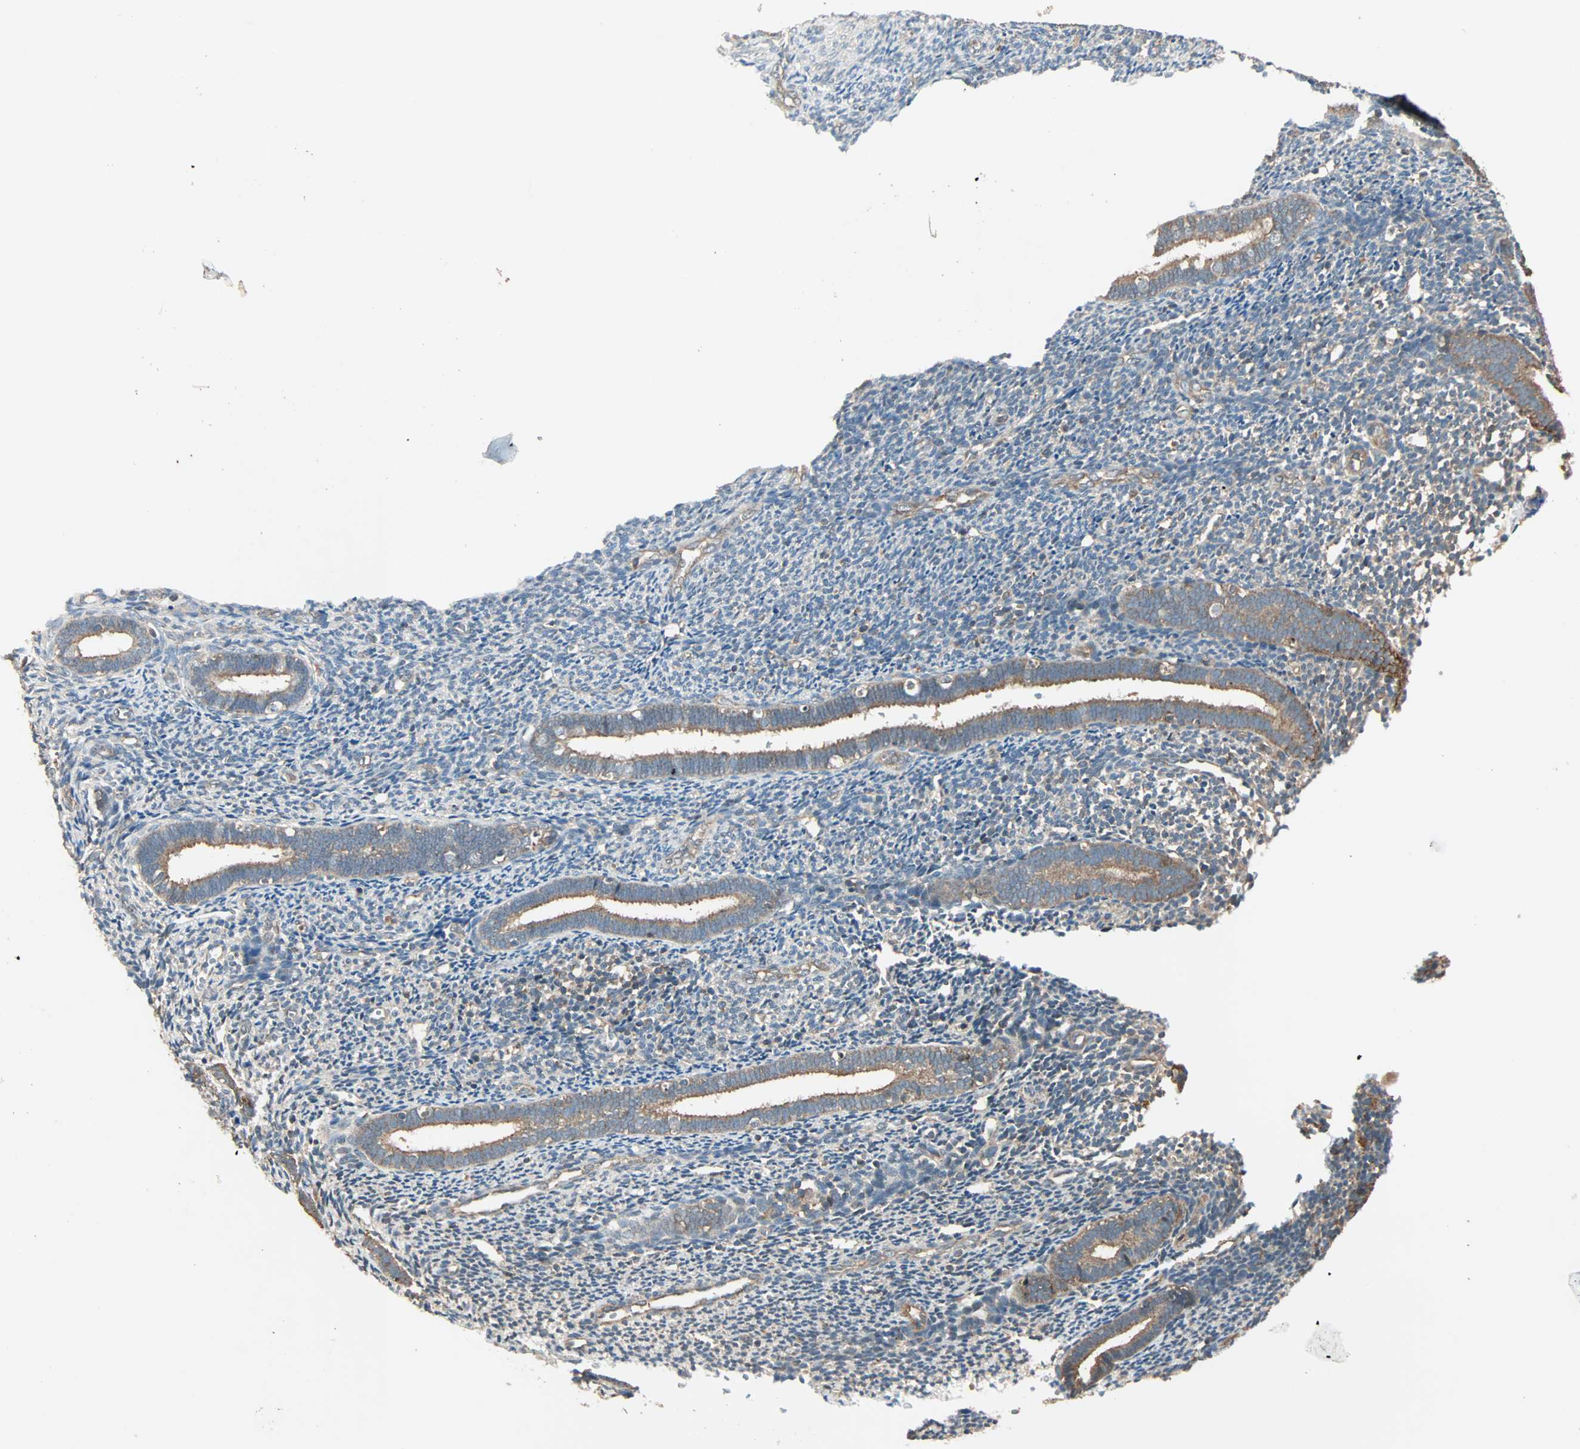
{"staining": {"intensity": "weak", "quantity": "<25%", "location": "cytoplasmic/membranous"}, "tissue": "endometrium", "cell_type": "Cells in endometrial stroma", "image_type": "normal", "snomed": [{"axis": "morphology", "description": "Normal tissue, NOS"}, {"axis": "topography", "description": "Endometrium"}], "caption": "The histopathology image exhibits no significant positivity in cells in endometrial stroma of endometrium.", "gene": "MAP3K21", "patient": {"sex": "female", "age": 27}}